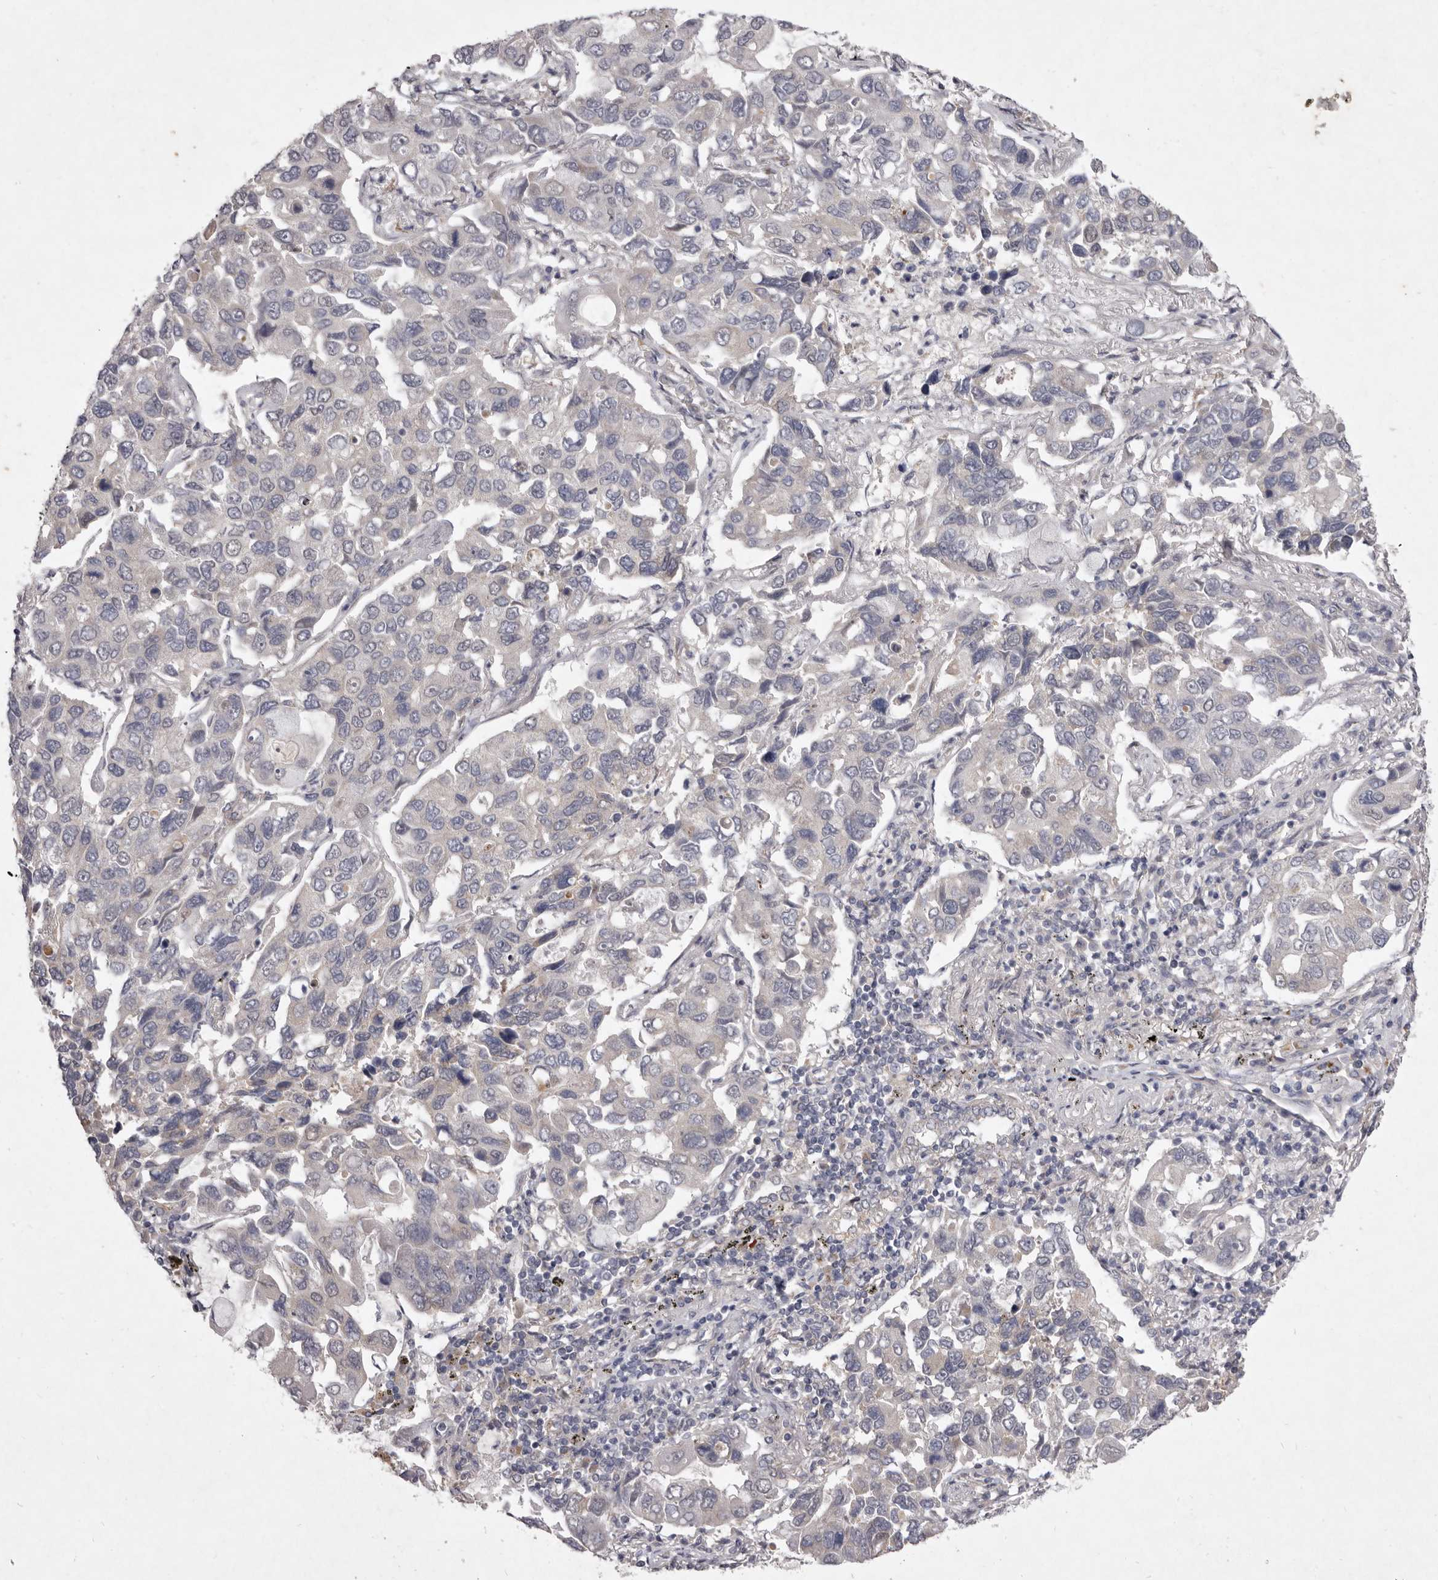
{"staining": {"intensity": "negative", "quantity": "none", "location": "none"}, "tissue": "lung cancer", "cell_type": "Tumor cells", "image_type": "cancer", "snomed": [{"axis": "morphology", "description": "Adenocarcinoma, NOS"}, {"axis": "topography", "description": "Lung"}], "caption": "An image of human adenocarcinoma (lung) is negative for staining in tumor cells. (DAB (3,3'-diaminobenzidine) immunohistochemistry, high magnification).", "gene": "P2RX6", "patient": {"sex": "male", "age": 64}}